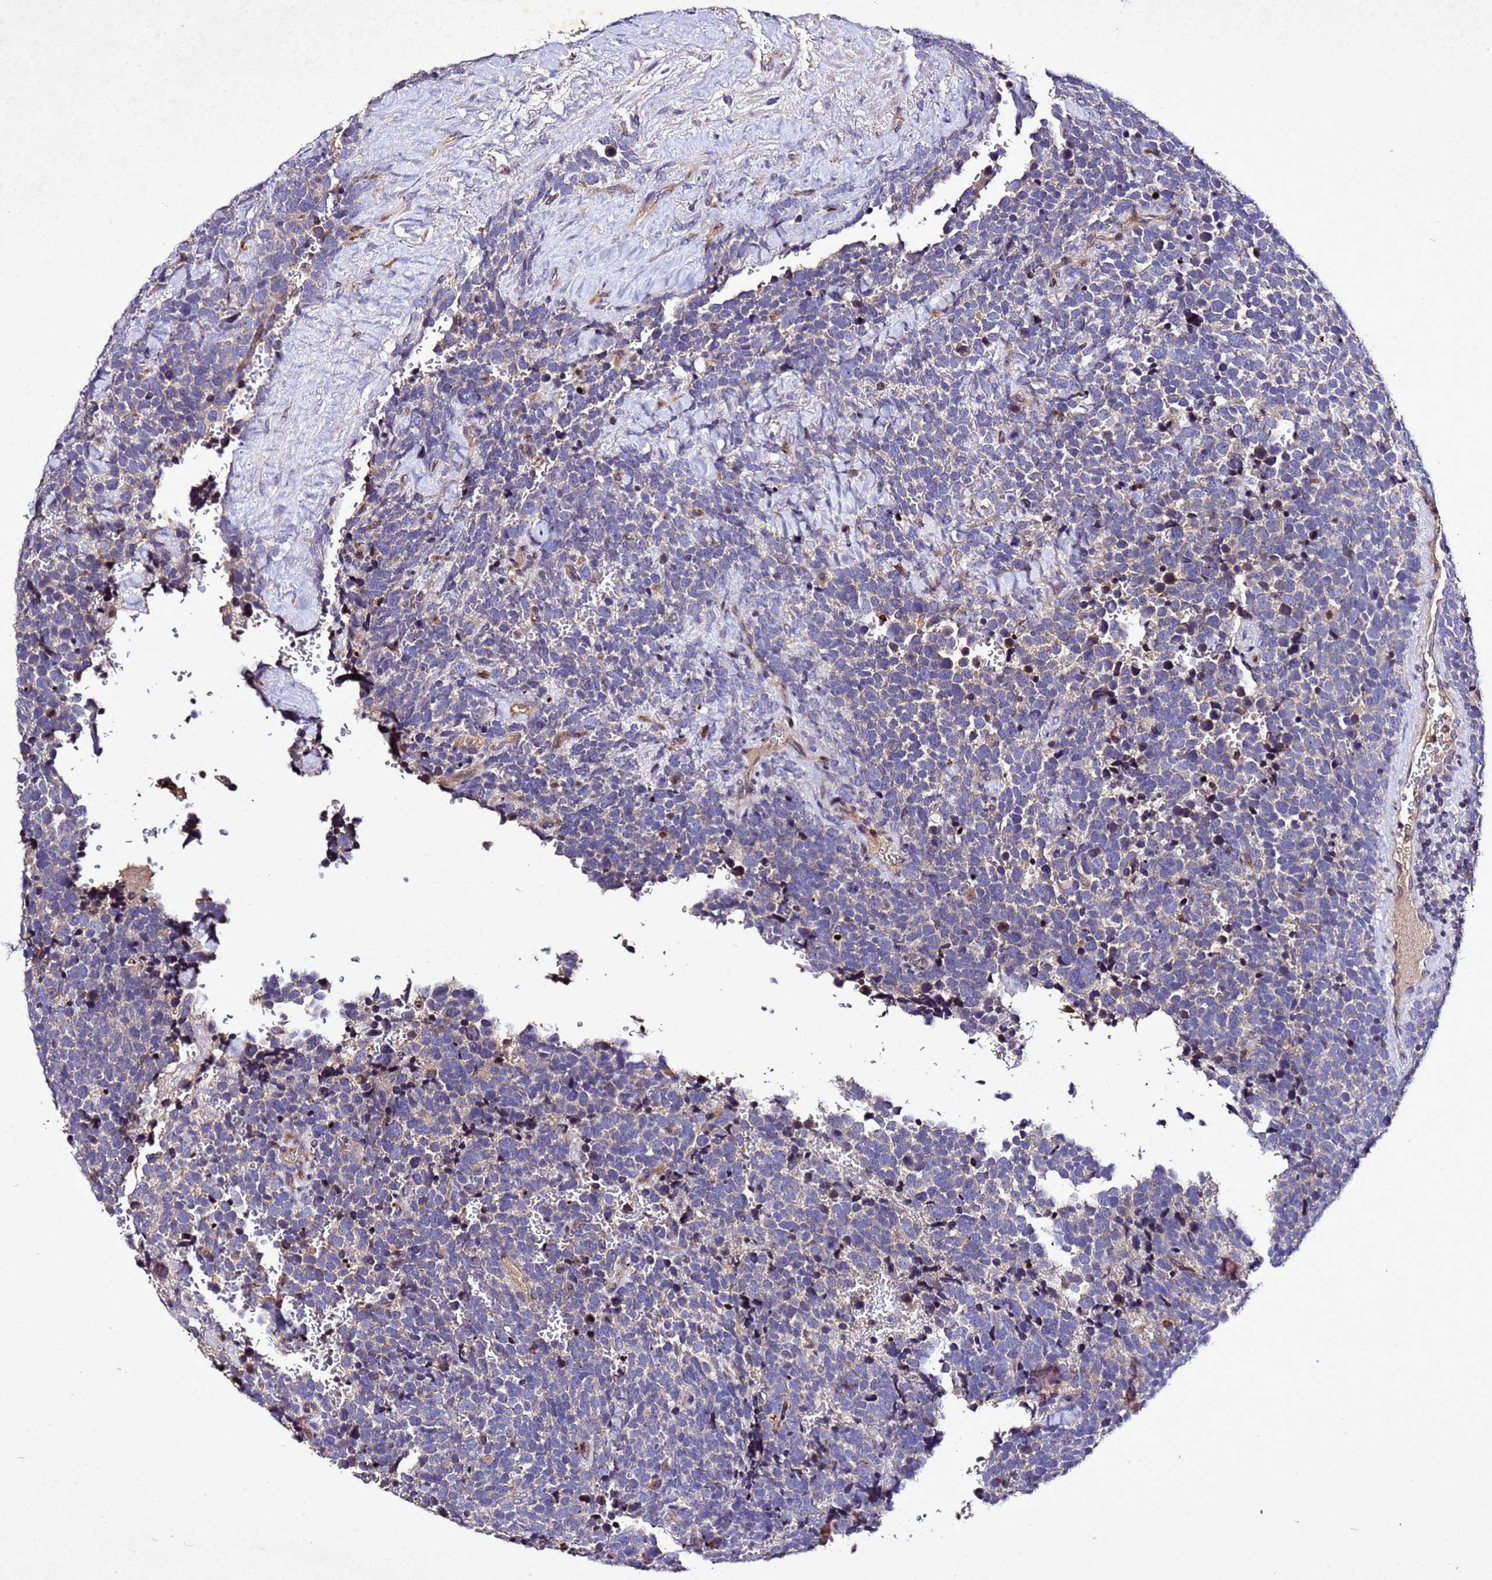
{"staining": {"intensity": "negative", "quantity": "none", "location": "none"}, "tissue": "urothelial cancer", "cell_type": "Tumor cells", "image_type": "cancer", "snomed": [{"axis": "morphology", "description": "Urothelial carcinoma, High grade"}, {"axis": "topography", "description": "Urinary bladder"}], "caption": "This is a photomicrograph of immunohistochemistry staining of urothelial cancer, which shows no staining in tumor cells.", "gene": "SV2B", "patient": {"sex": "female", "age": 82}}